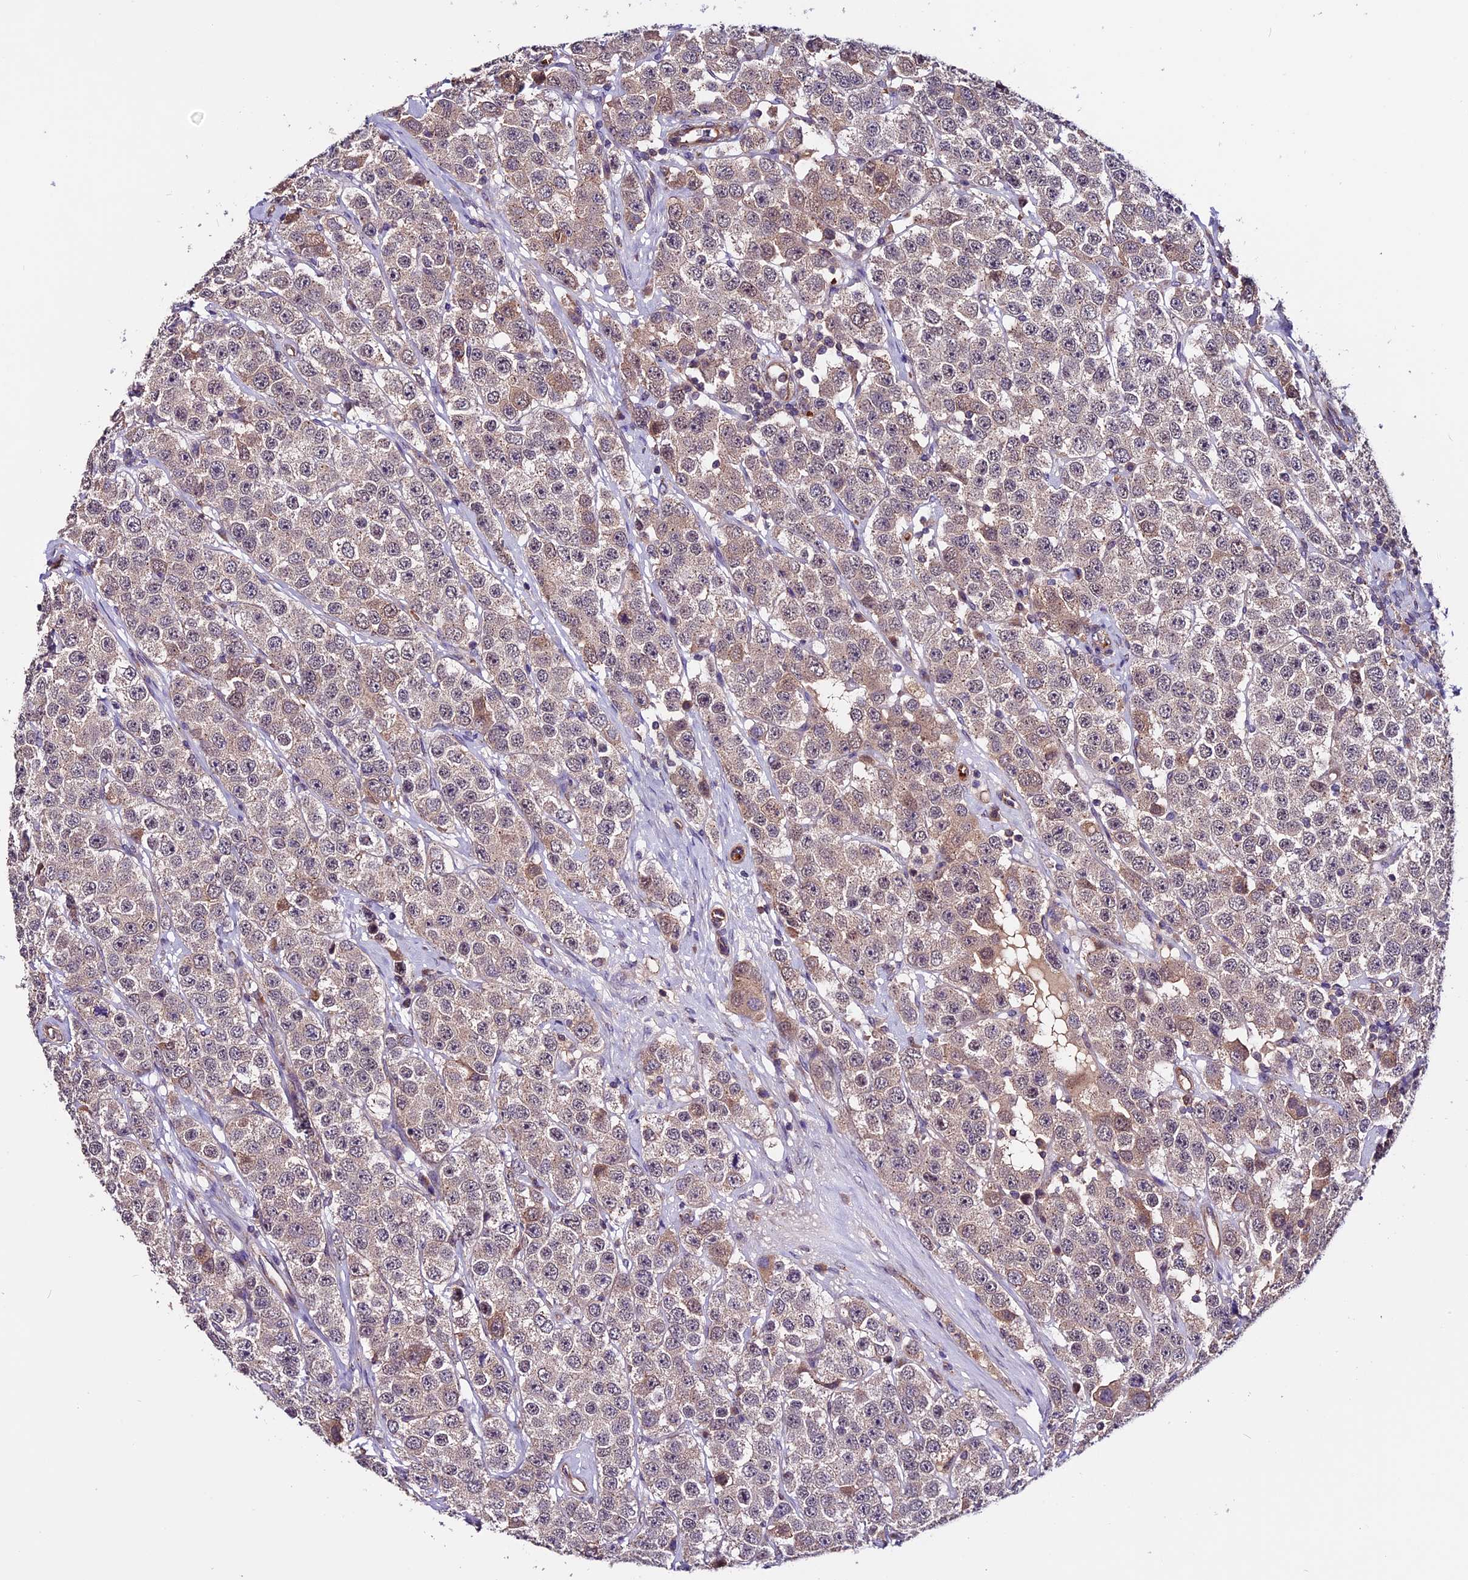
{"staining": {"intensity": "weak", "quantity": "25%-75%", "location": "cytoplasmic/membranous"}, "tissue": "testis cancer", "cell_type": "Tumor cells", "image_type": "cancer", "snomed": [{"axis": "morphology", "description": "Seminoma, NOS"}, {"axis": "topography", "description": "Testis"}], "caption": "Immunohistochemical staining of testis seminoma displays weak cytoplasmic/membranous protein expression in about 25%-75% of tumor cells.", "gene": "RINL", "patient": {"sex": "male", "age": 28}}